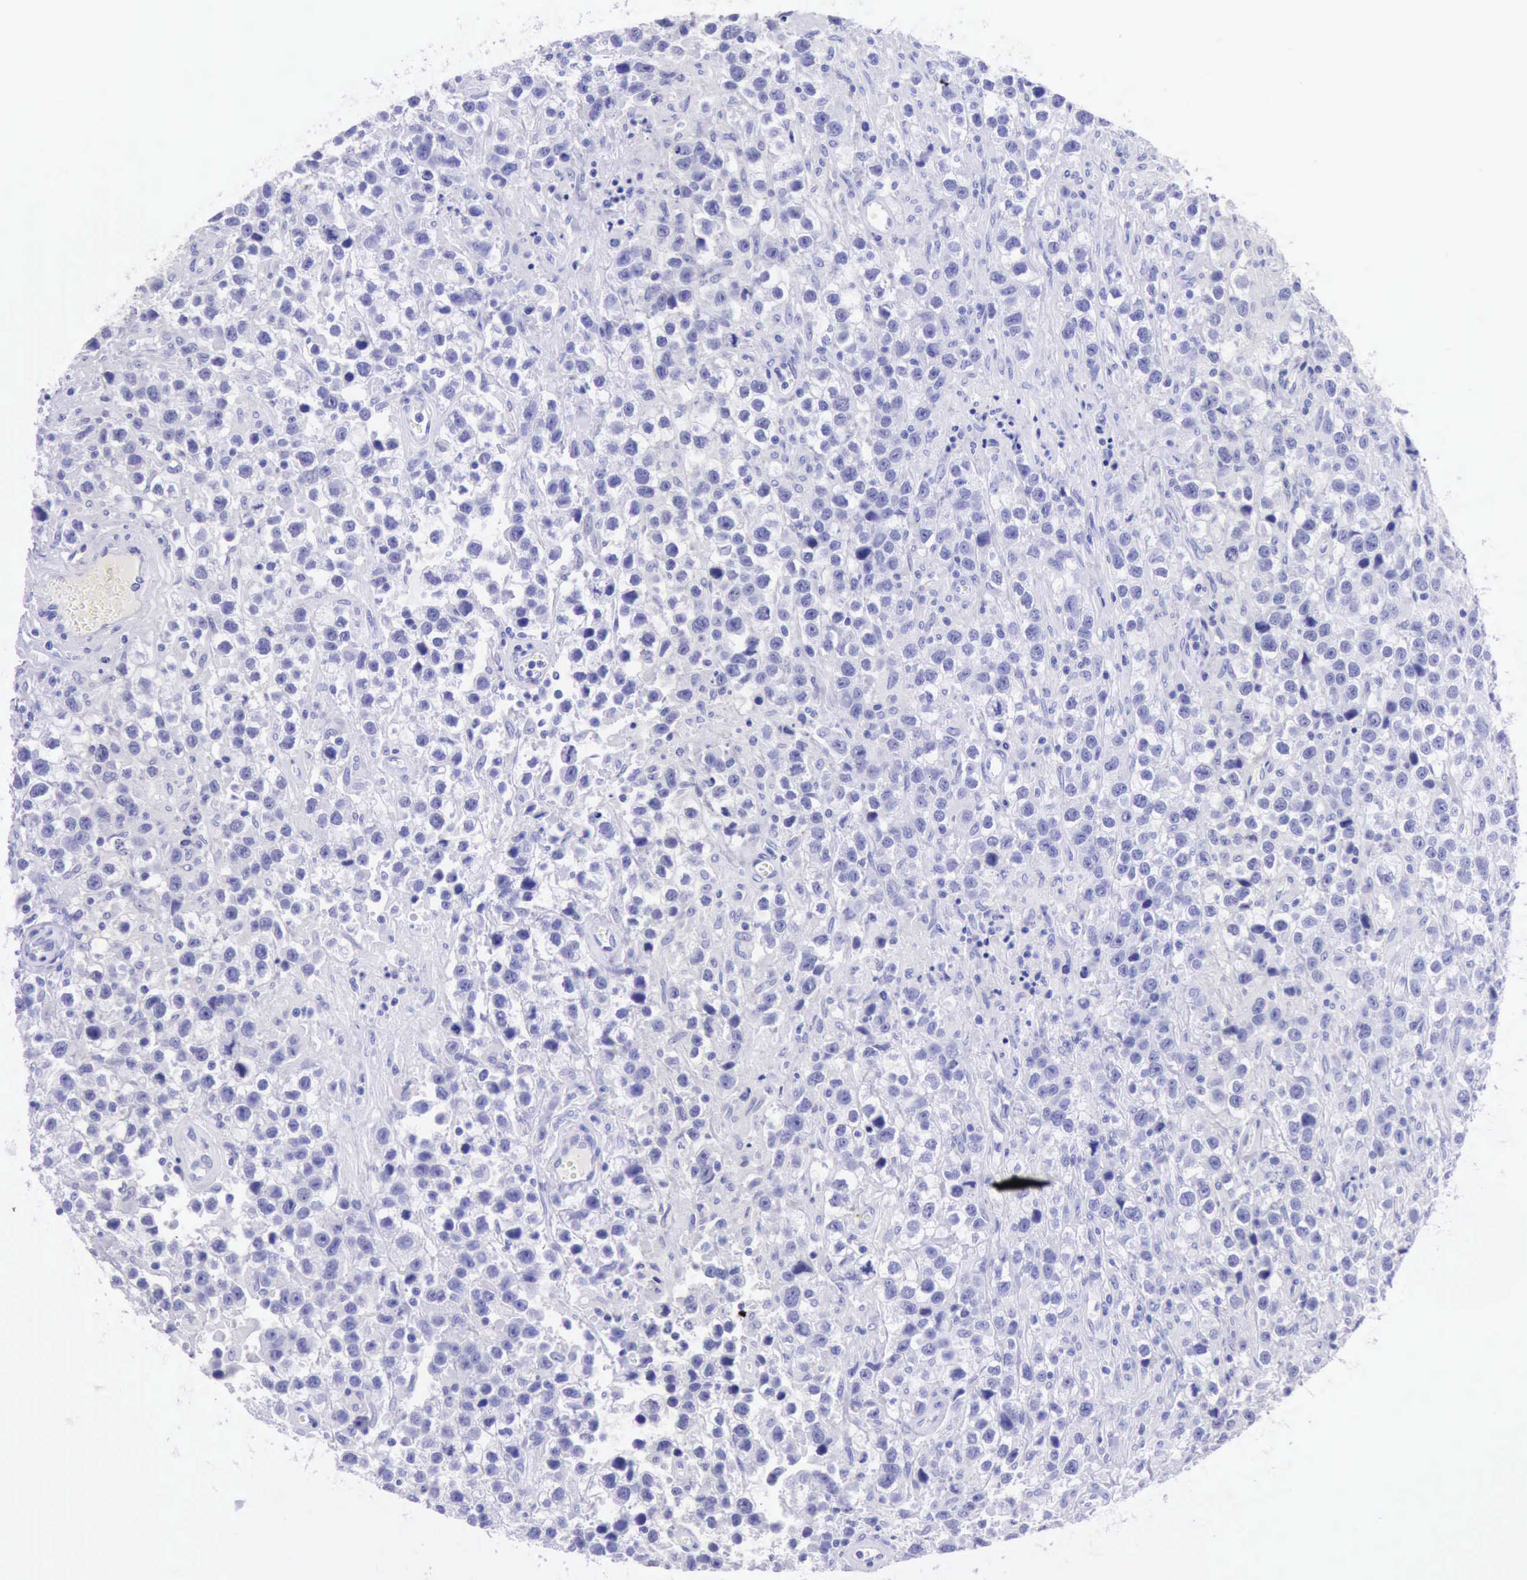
{"staining": {"intensity": "negative", "quantity": "none", "location": "none"}, "tissue": "testis cancer", "cell_type": "Tumor cells", "image_type": "cancer", "snomed": [{"axis": "morphology", "description": "Seminoma, NOS"}, {"axis": "topography", "description": "Testis"}], "caption": "DAB (3,3'-diaminobenzidine) immunohistochemical staining of testis seminoma displays no significant expression in tumor cells.", "gene": "KRT8", "patient": {"sex": "male", "age": 43}}